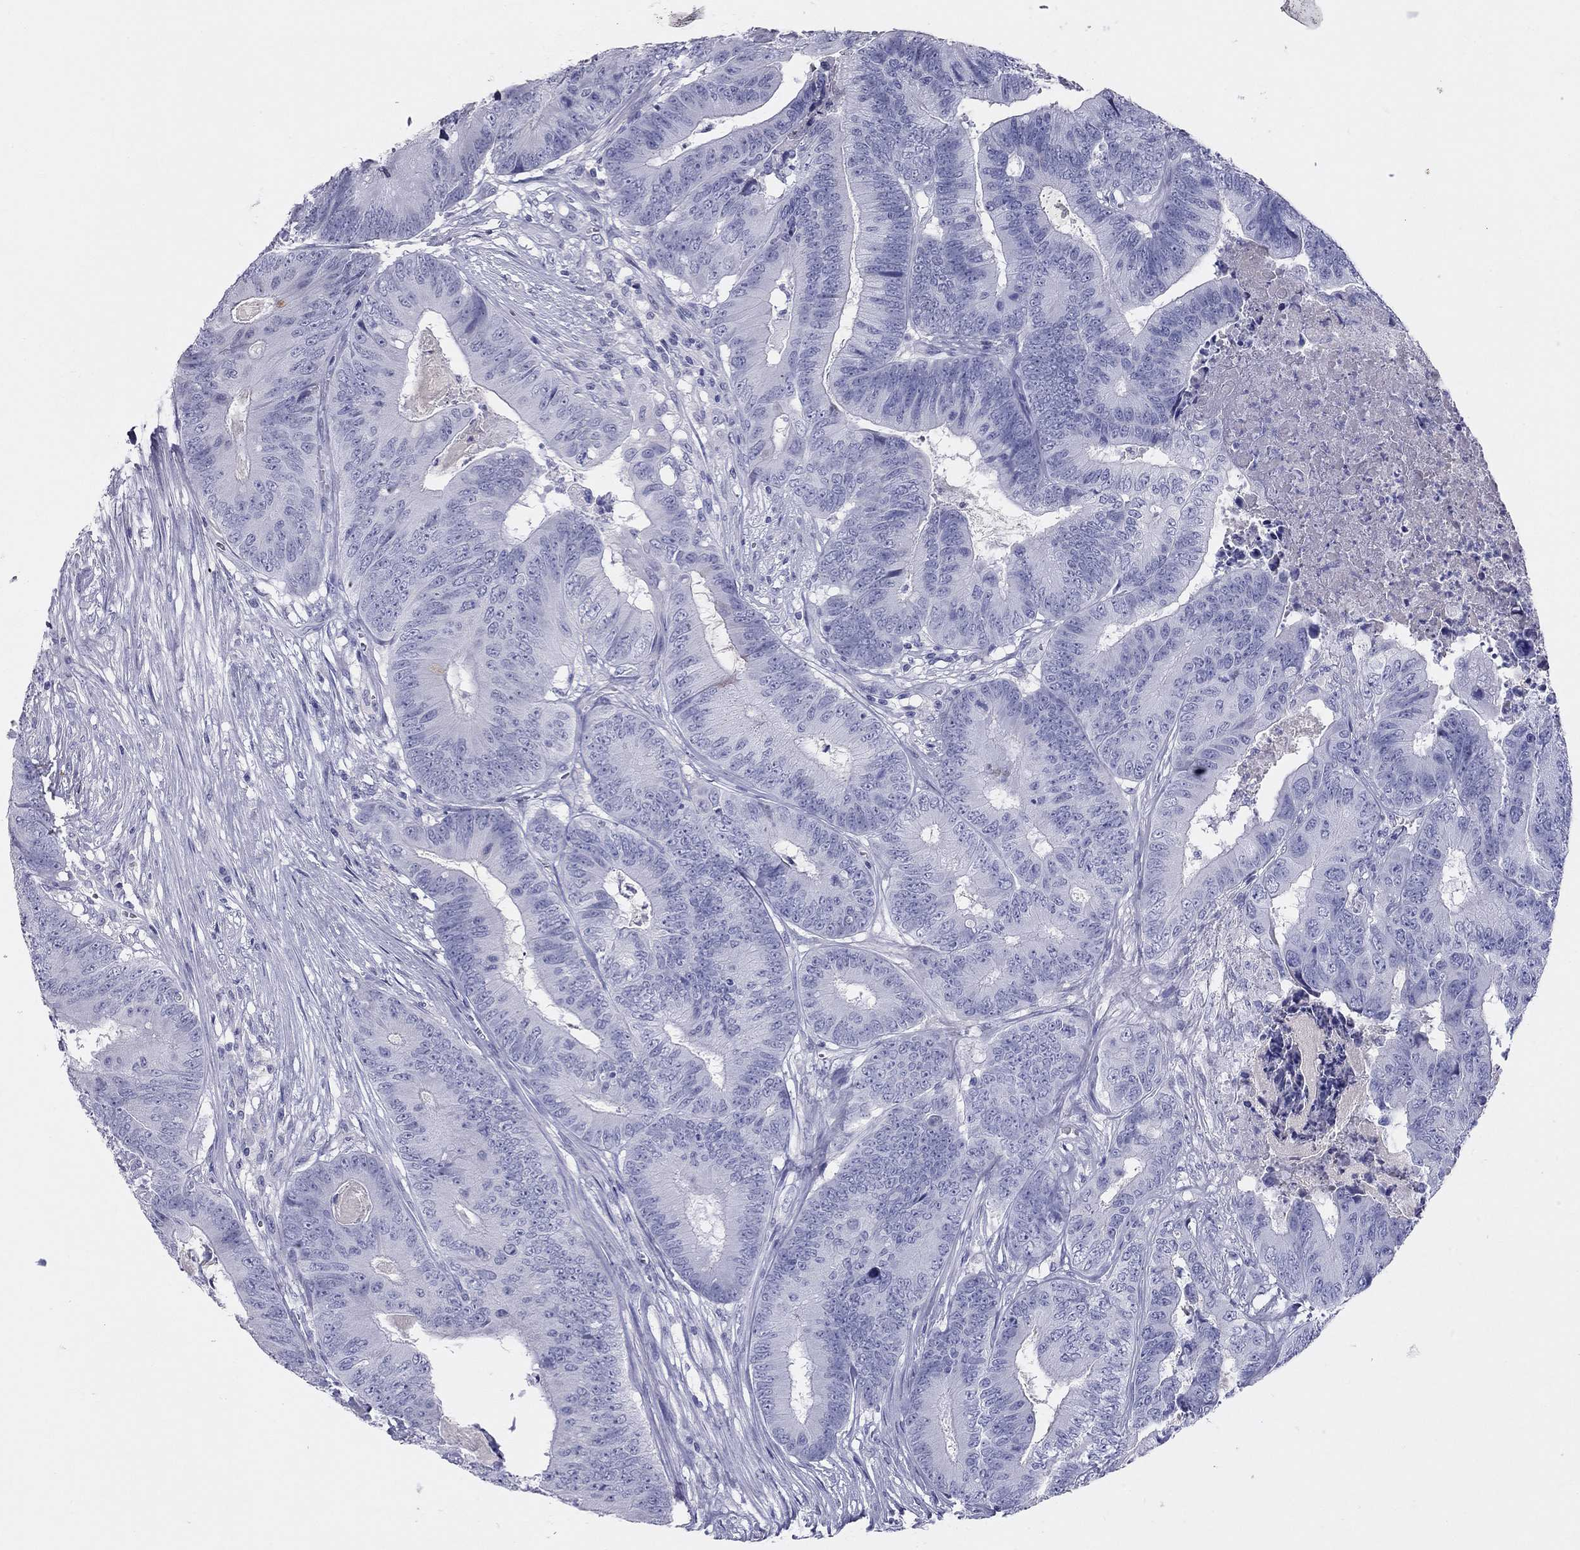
{"staining": {"intensity": "negative", "quantity": "none", "location": "none"}, "tissue": "colorectal cancer", "cell_type": "Tumor cells", "image_type": "cancer", "snomed": [{"axis": "morphology", "description": "Adenocarcinoma, NOS"}, {"axis": "topography", "description": "Colon"}], "caption": "An immunohistochemistry micrograph of adenocarcinoma (colorectal) is shown. There is no staining in tumor cells of adenocarcinoma (colorectal).", "gene": "KLRG1", "patient": {"sex": "male", "age": 84}}